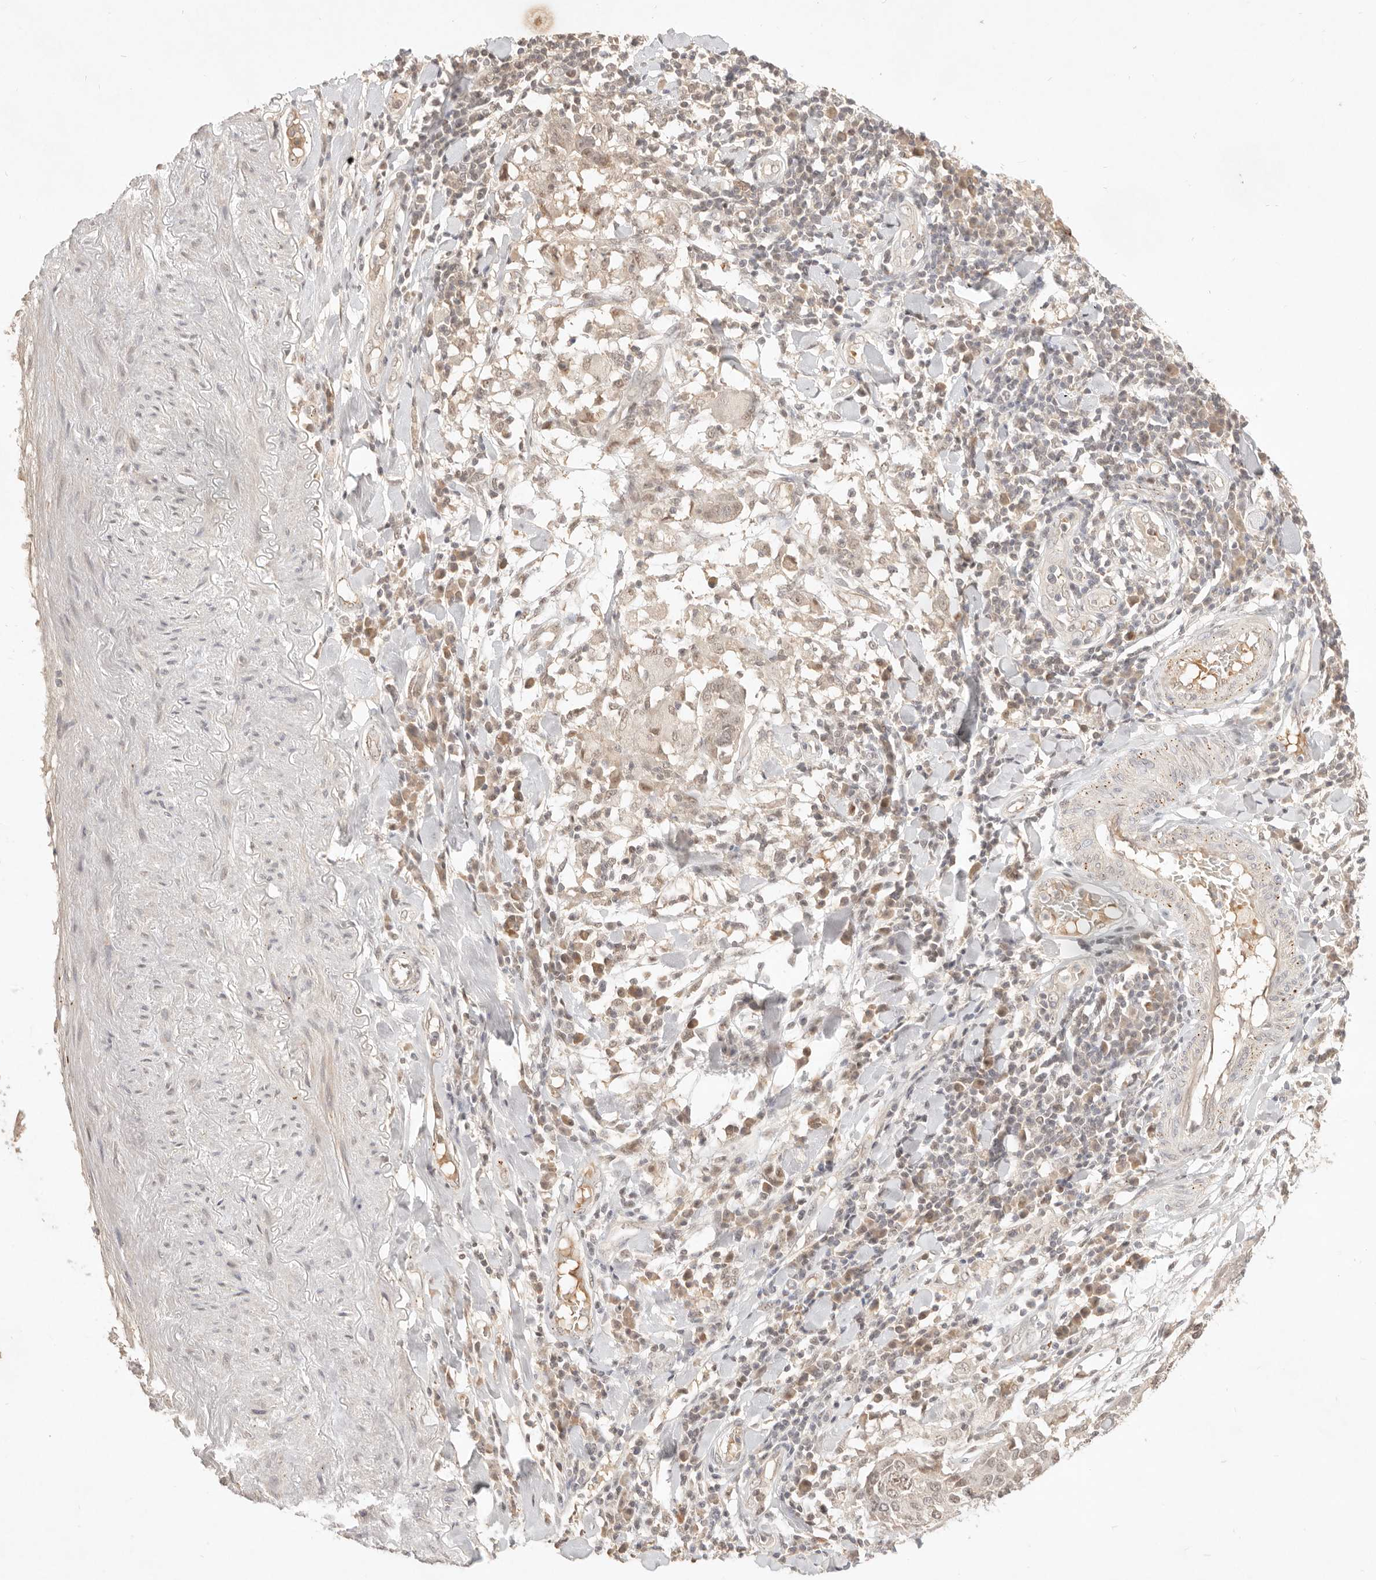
{"staining": {"intensity": "weak", "quantity": ">75%", "location": "nuclear"}, "tissue": "lung cancer", "cell_type": "Tumor cells", "image_type": "cancer", "snomed": [{"axis": "morphology", "description": "Squamous cell carcinoma, NOS"}, {"axis": "topography", "description": "Lung"}], "caption": "Squamous cell carcinoma (lung) was stained to show a protein in brown. There is low levels of weak nuclear positivity in approximately >75% of tumor cells. (DAB IHC with brightfield microscopy, high magnification).", "gene": "MEP1A", "patient": {"sex": "male", "age": 65}}